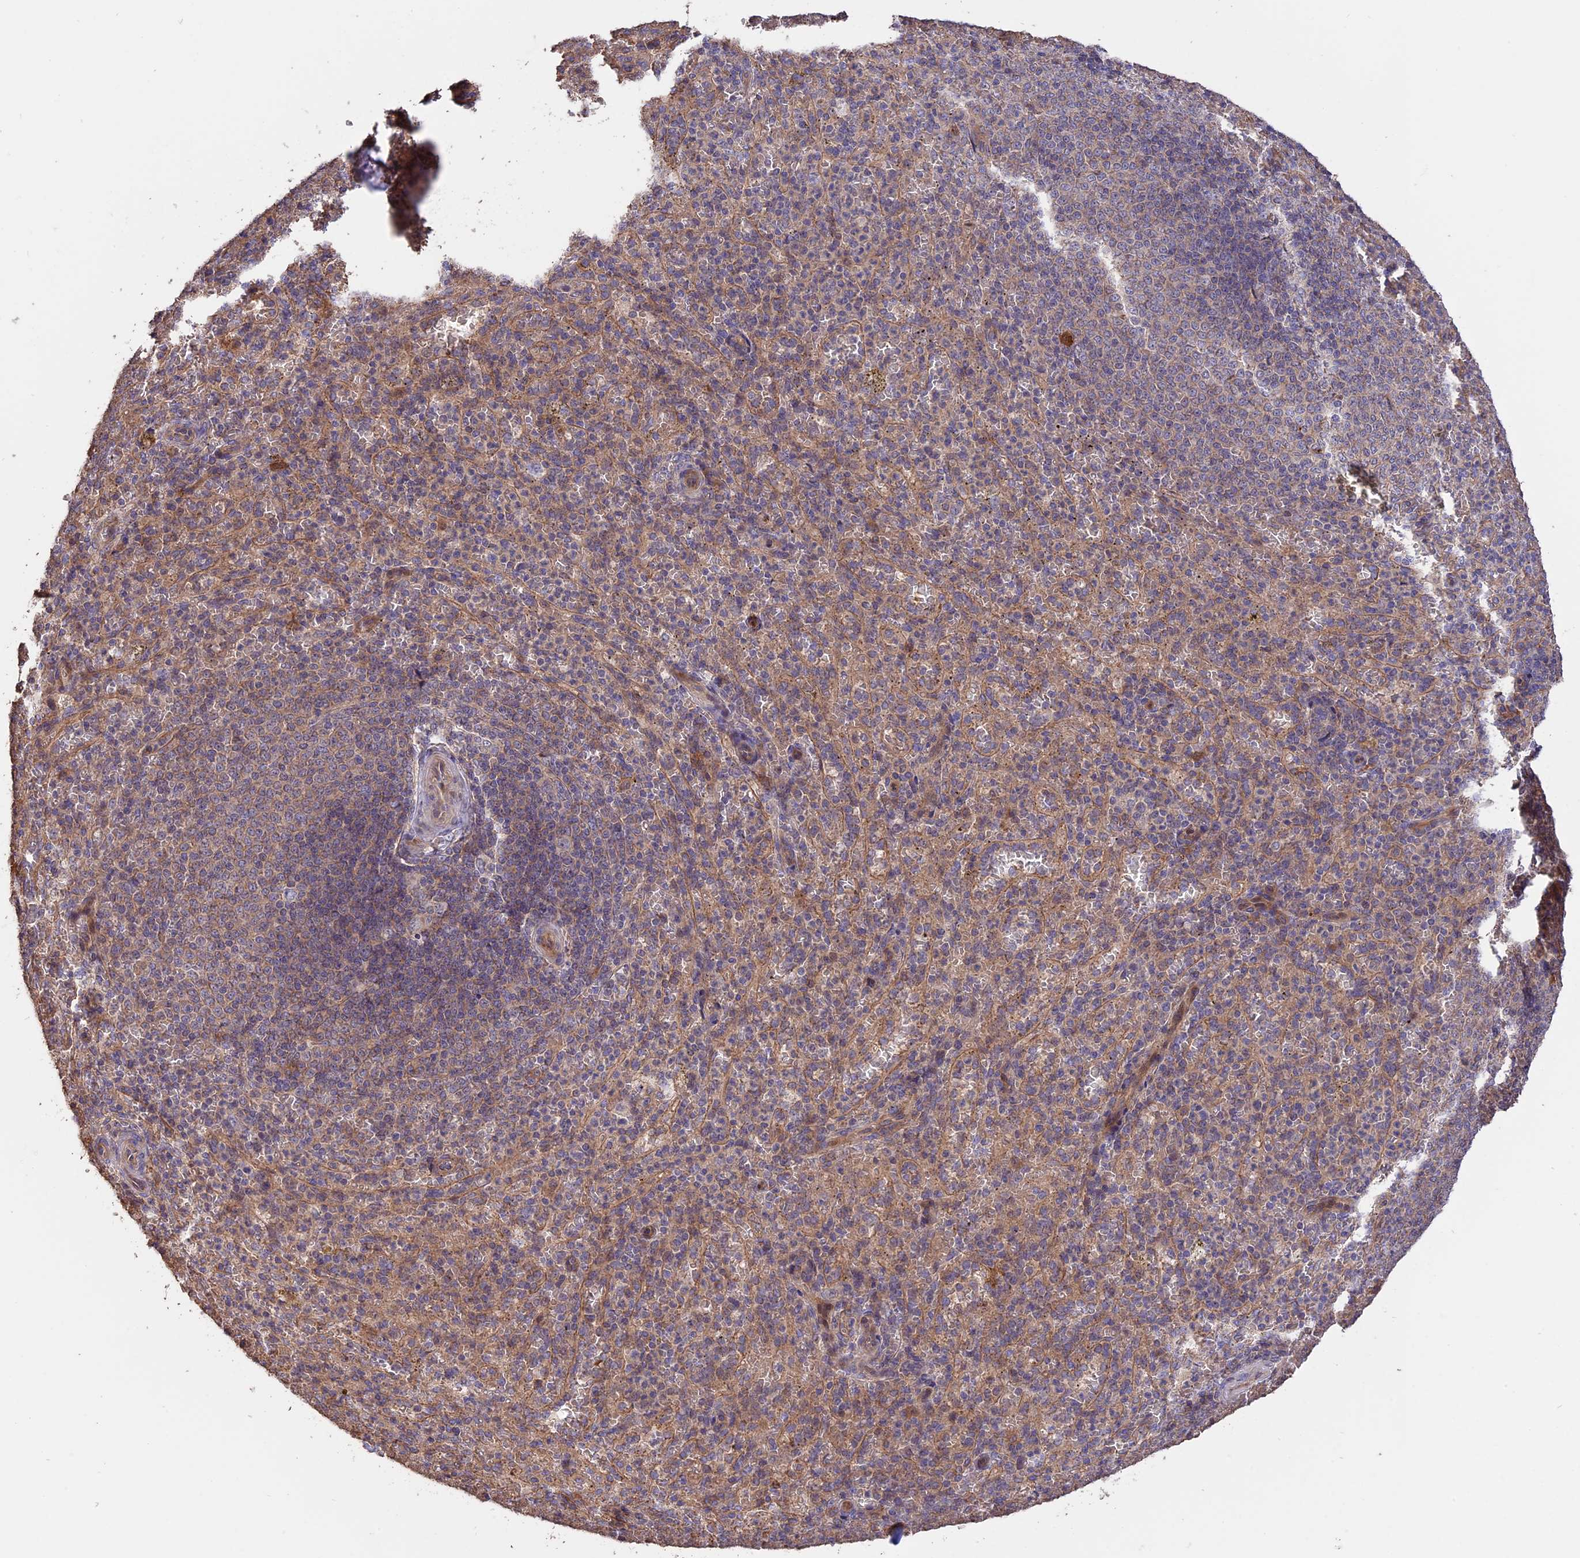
{"staining": {"intensity": "weak", "quantity": "<25%", "location": "cytoplasmic/membranous"}, "tissue": "spleen", "cell_type": "Cells in red pulp", "image_type": "normal", "snomed": [{"axis": "morphology", "description": "Normal tissue, NOS"}, {"axis": "topography", "description": "Spleen"}], "caption": "Immunohistochemistry histopathology image of benign spleen: spleen stained with DAB (3,3'-diaminobenzidine) displays no significant protein staining in cells in red pulp. (Brightfield microscopy of DAB (3,3'-diaminobenzidine) immunohistochemistry at high magnification).", "gene": "RASAL1", "patient": {"sex": "female", "age": 21}}